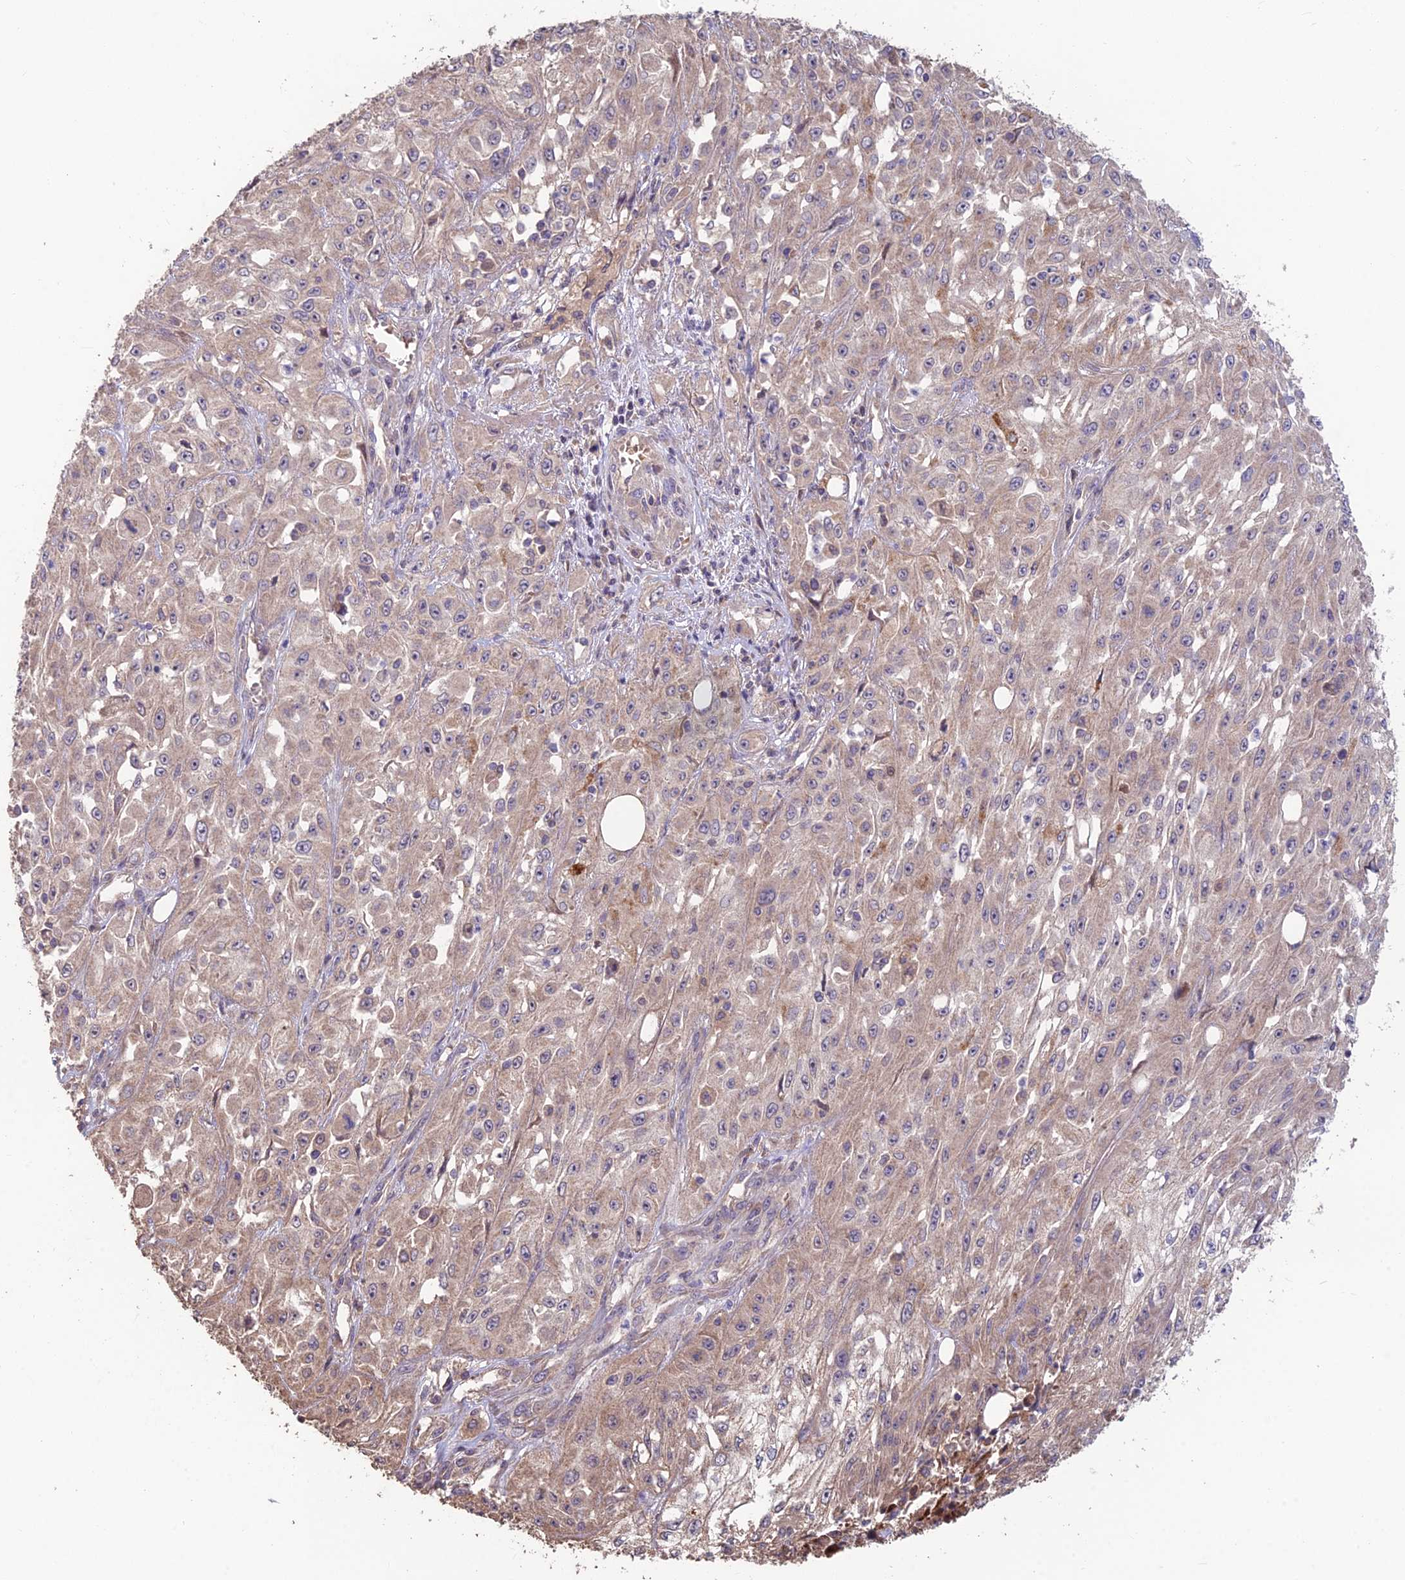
{"staining": {"intensity": "weak", "quantity": "25%-75%", "location": "cytoplasmic/membranous"}, "tissue": "skin cancer", "cell_type": "Tumor cells", "image_type": "cancer", "snomed": [{"axis": "morphology", "description": "Squamous cell carcinoma, NOS"}, {"axis": "morphology", "description": "Squamous cell carcinoma, metastatic, NOS"}, {"axis": "topography", "description": "Skin"}, {"axis": "topography", "description": "Lymph node"}], "caption": "Approximately 25%-75% of tumor cells in human squamous cell carcinoma (skin) display weak cytoplasmic/membranous protein staining as visualized by brown immunohistochemical staining.", "gene": "SHISA5", "patient": {"sex": "male", "age": 75}}